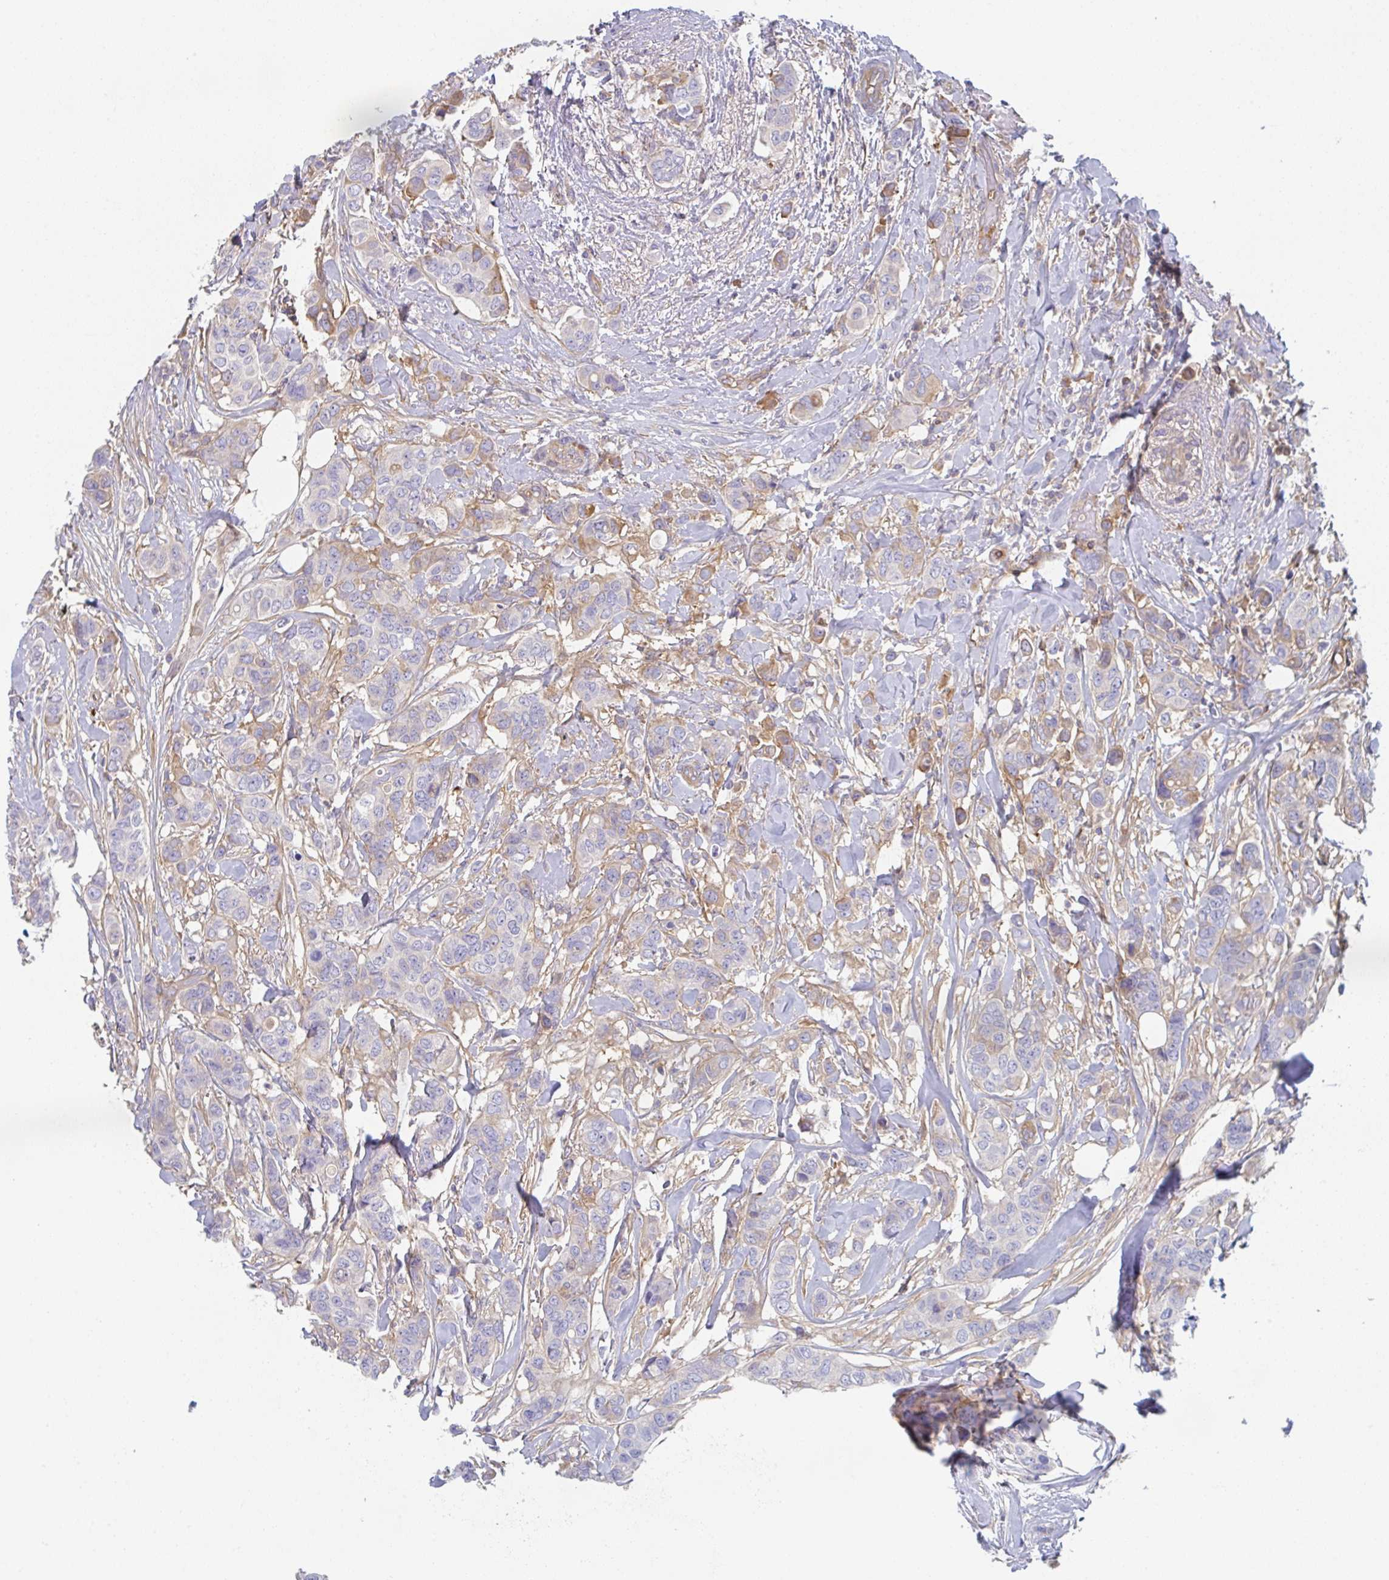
{"staining": {"intensity": "moderate", "quantity": "<25%", "location": "cytoplasmic/membranous"}, "tissue": "breast cancer", "cell_type": "Tumor cells", "image_type": "cancer", "snomed": [{"axis": "morphology", "description": "Lobular carcinoma"}, {"axis": "topography", "description": "Breast"}], "caption": "Protein staining reveals moderate cytoplasmic/membranous expression in about <25% of tumor cells in breast lobular carcinoma.", "gene": "AMPD2", "patient": {"sex": "female", "age": 51}}